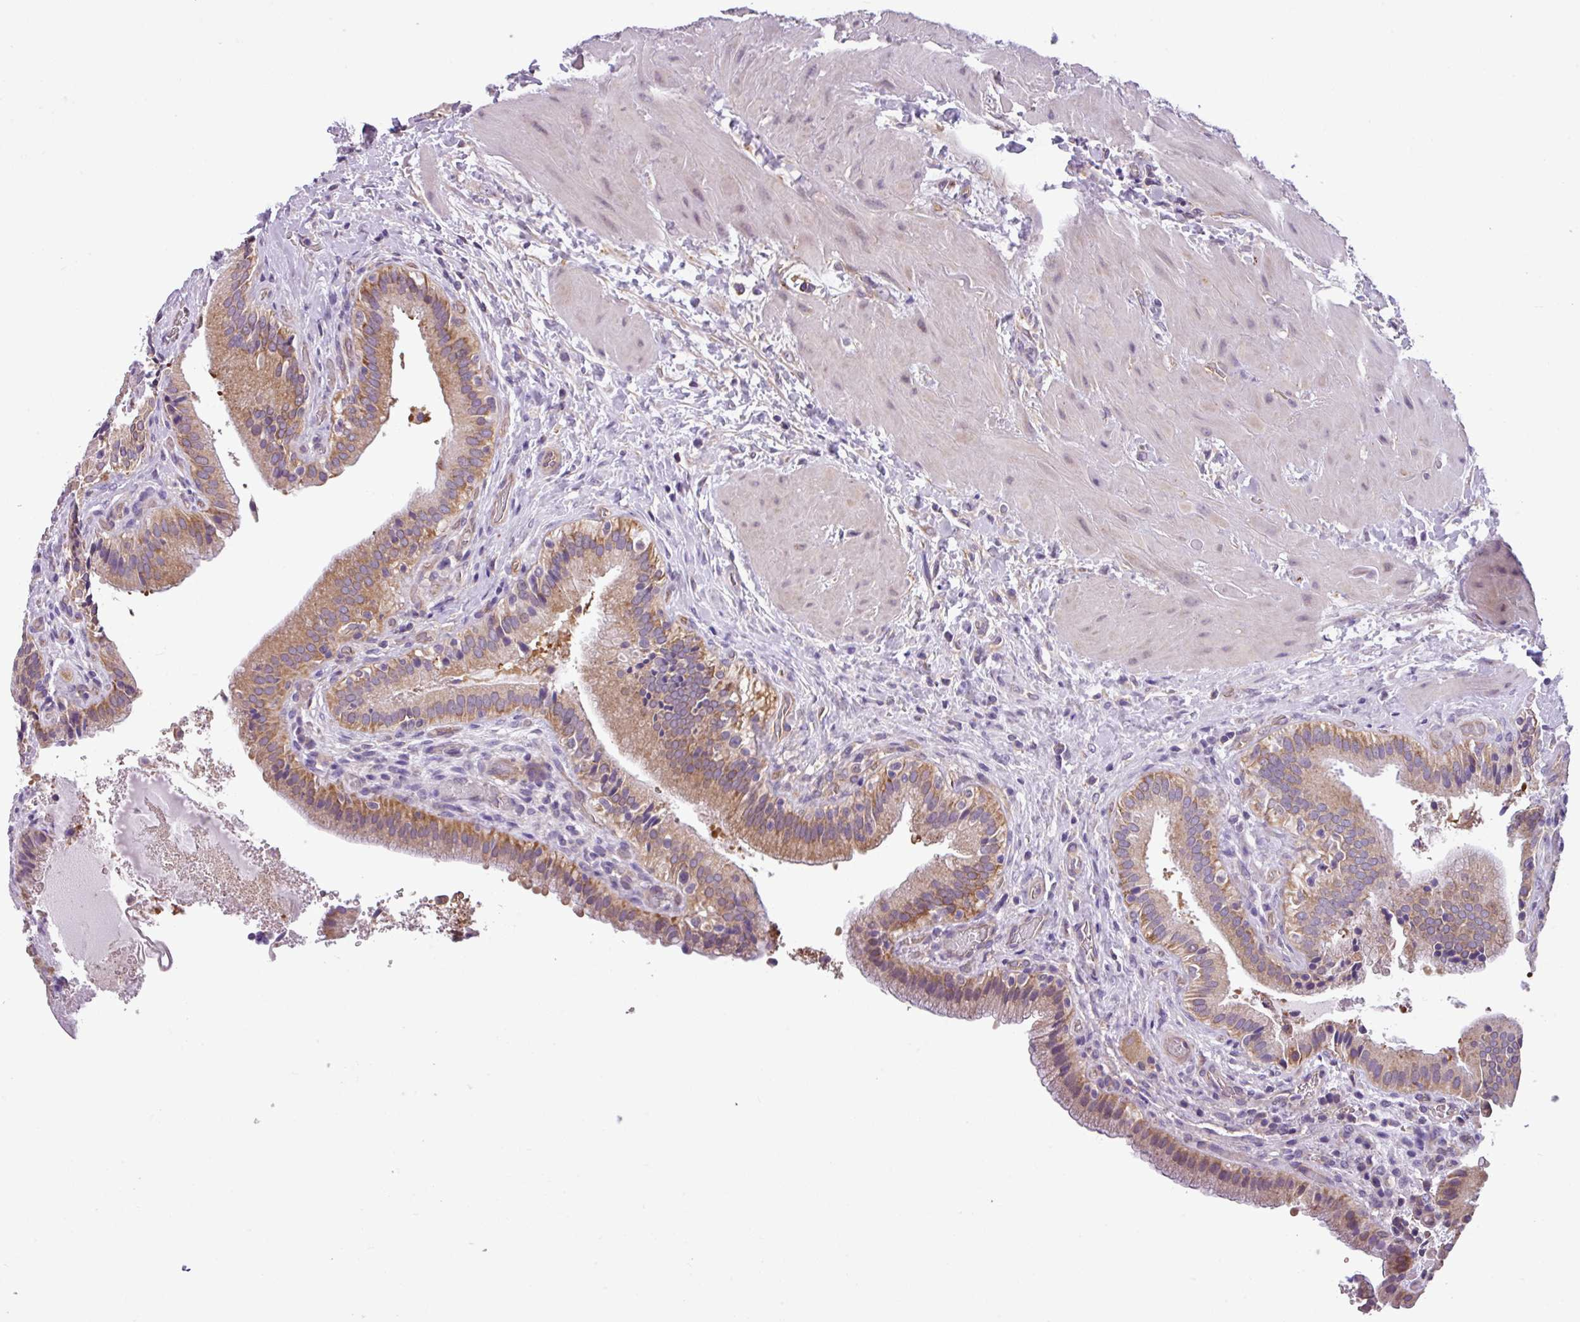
{"staining": {"intensity": "moderate", "quantity": ">75%", "location": "cytoplasmic/membranous"}, "tissue": "gallbladder", "cell_type": "Glandular cells", "image_type": "normal", "snomed": [{"axis": "morphology", "description": "Normal tissue, NOS"}, {"axis": "topography", "description": "Gallbladder"}], "caption": "Immunohistochemistry (IHC) (DAB (3,3'-diaminobenzidine)) staining of benign gallbladder demonstrates moderate cytoplasmic/membranous protein positivity in about >75% of glandular cells.", "gene": "SLC23A2", "patient": {"sex": "male", "age": 24}}